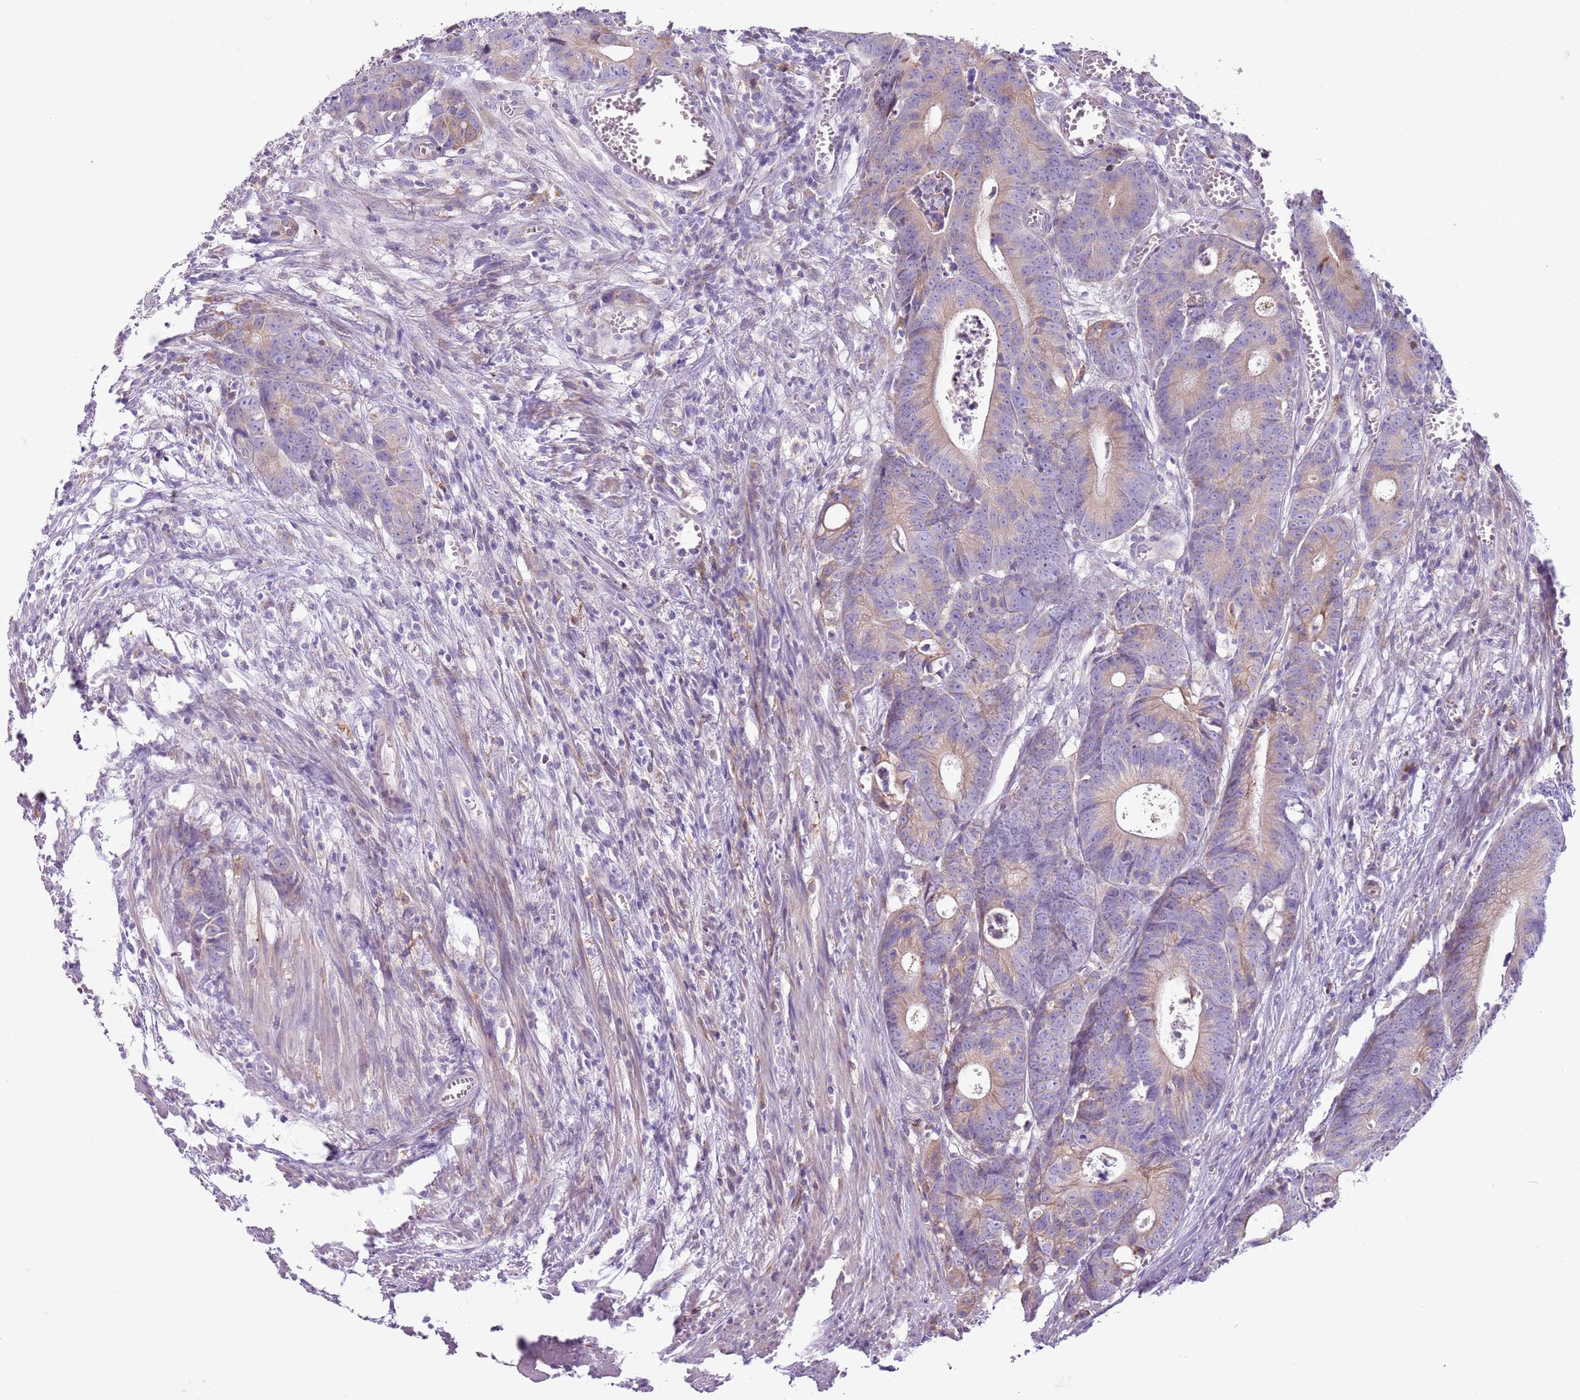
{"staining": {"intensity": "weak", "quantity": "25%-75%", "location": "cytoplasmic/membranous"}, "tissue": "colorectal cancer", "cell_type": "Tumor cells", "image_type": "cancer", "snomed": [{"axis": "morphology", "description": "Adenocarcinoma, NOS"}, {"axis": "topography", "description": "Colon"}], "caption": "High-magnification brightfield microscopy of adenocarcinoma (colorectal) stained with DAB (3,3'-diaminobenzidine) (brown) and counterstained with hematoxylin (blue). tumor cells exhibit weak cytoplasmic/membranous expression is appreciated in about25%-75% of cells.", "gene": "OAF", "patient": {"sex": "female", "age": 57}}